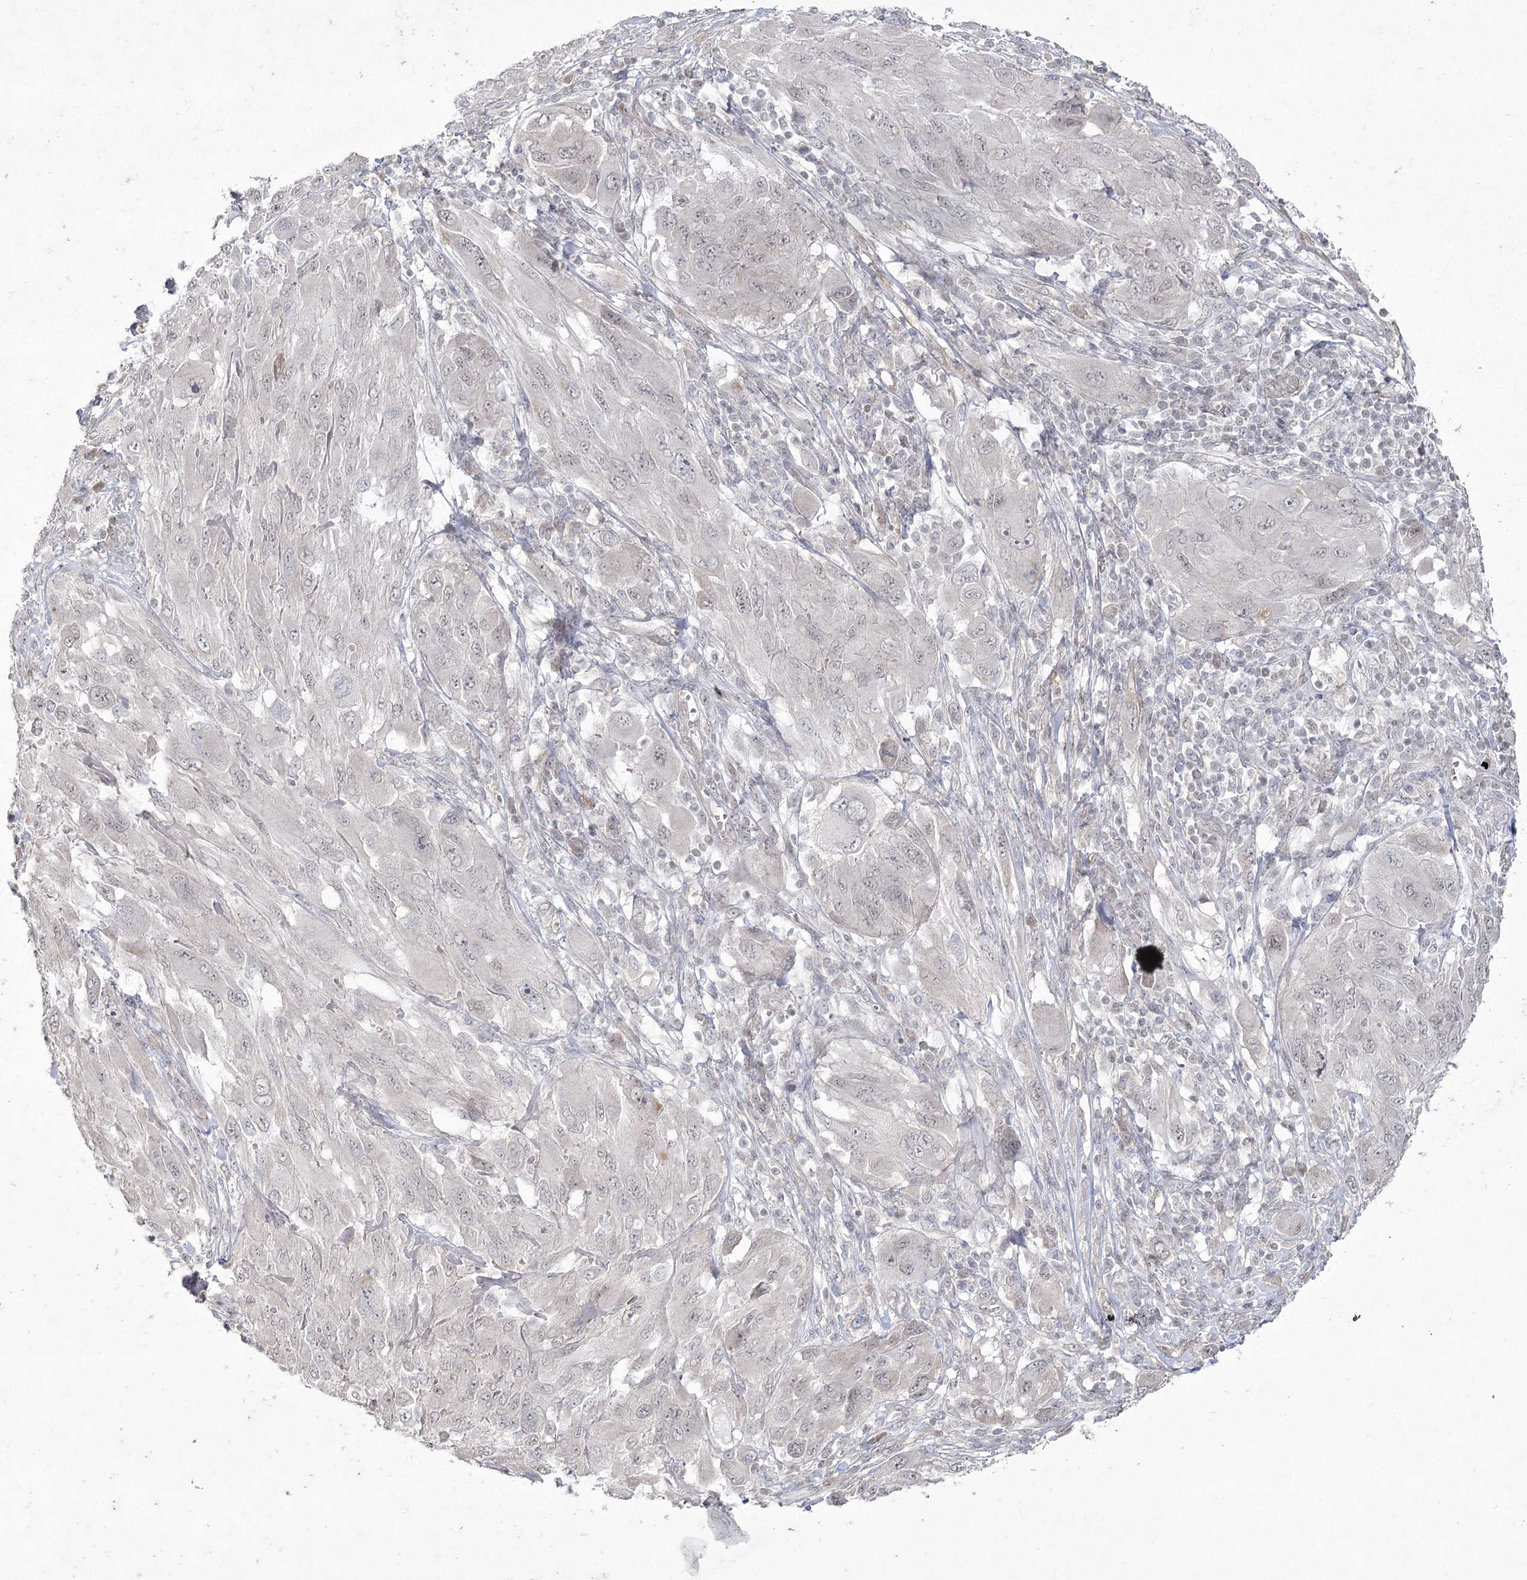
{"staining": {"intensity": "weak", "quantity": "<25%", "location": "nuclear"}, "tissue": "melanoma", "cell_type": "Tumor cells", "image_type": "cancer", "snomed": [{"axis": "morphology", "description": "Malignant melanoma, NOS"}, {"axis": "topography", "description": "Skin"}], "caption": "The immunohistochemistry micrograph has no significant positivity in tumor cells of melanoma tissue.", "gene": "AMTN", "patient": {"sex": "female", "age": 91}}